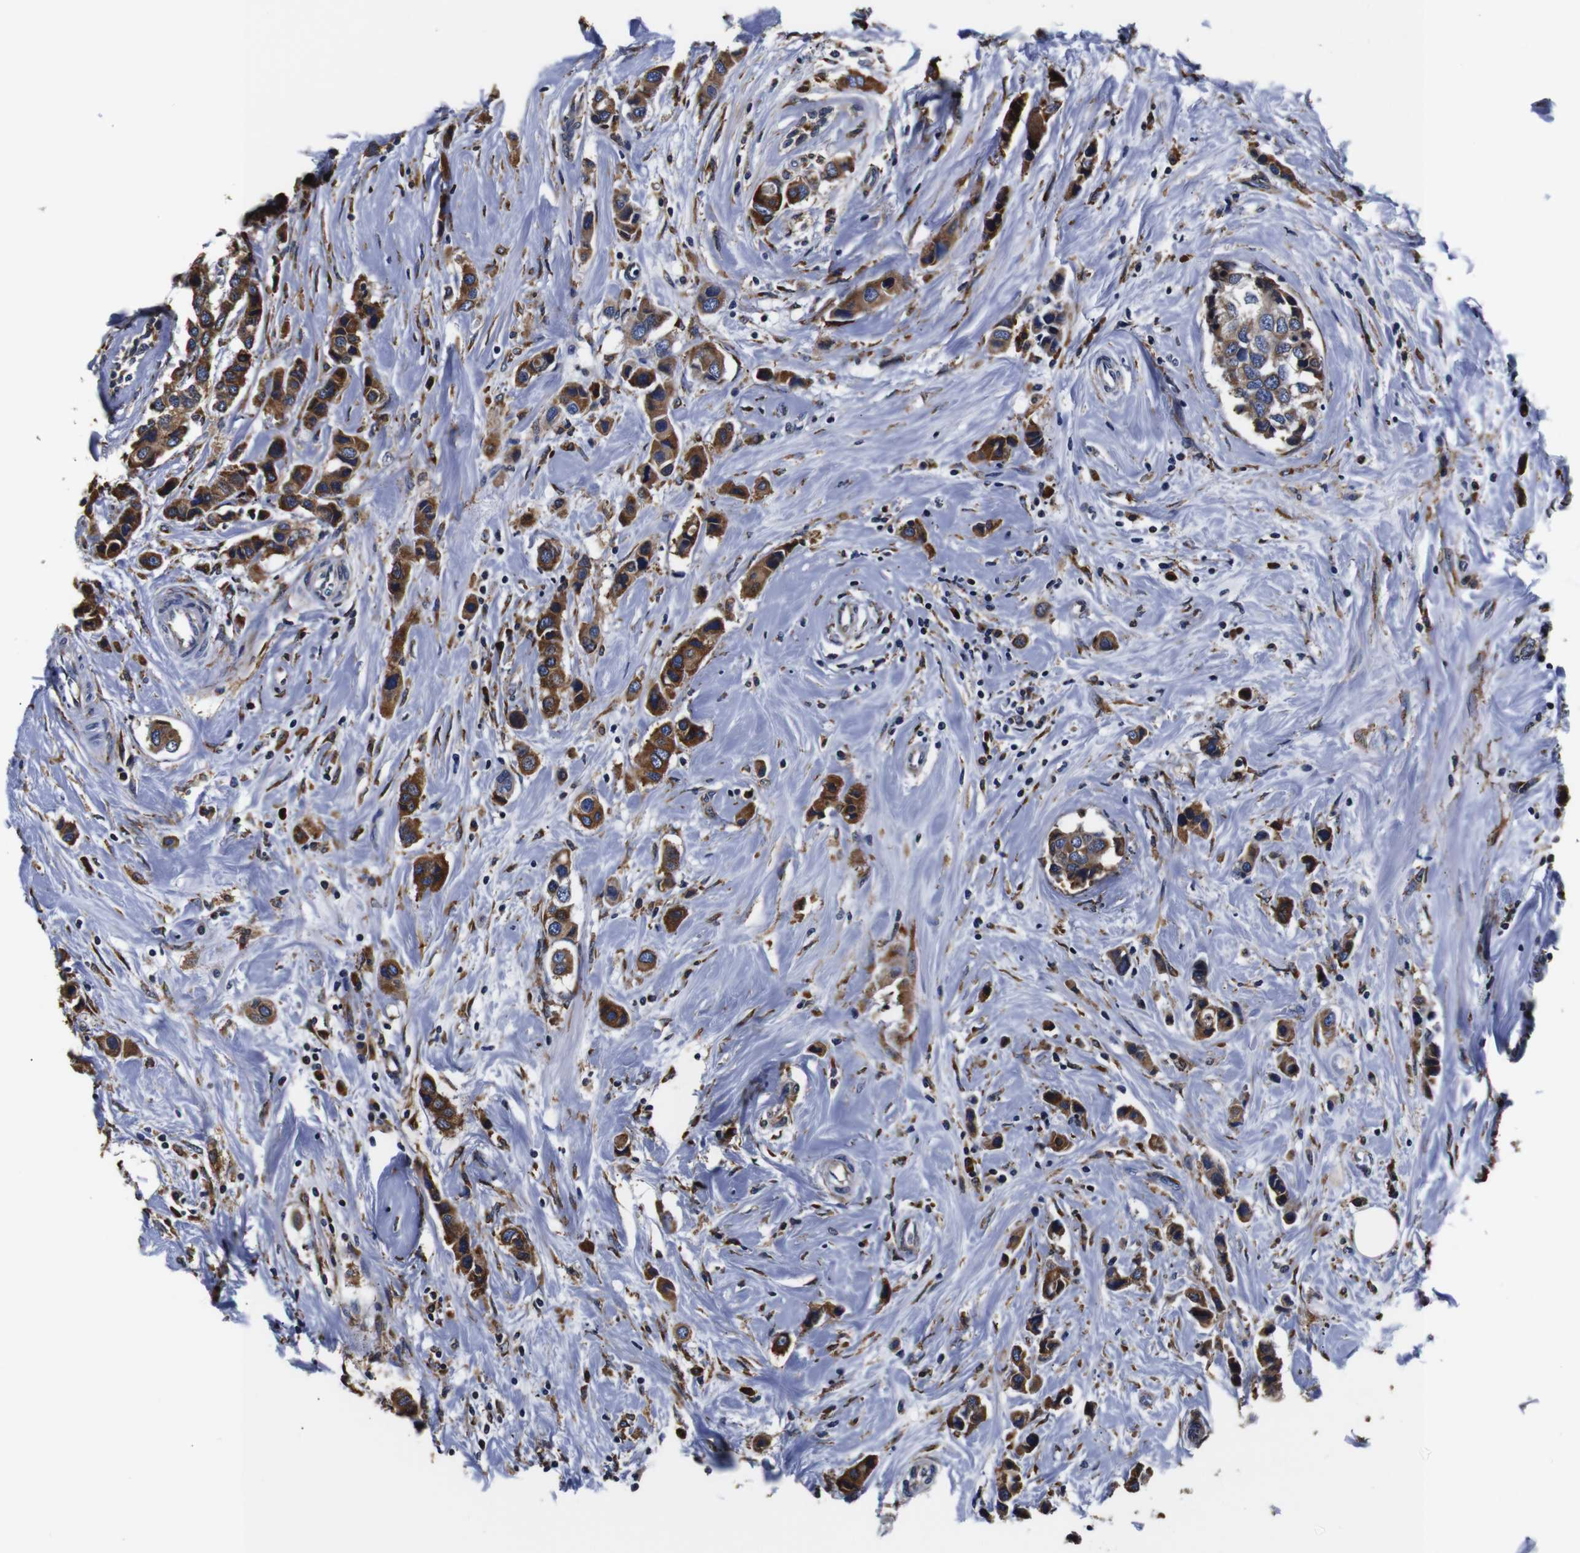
{"staining": {"intensity": "strong", "quantity": ">75%", "location": "cytoplasmic/membranous"}, "tissue": "breast cancer", "cell_type": "Tumor cells", "image_type": "cancer", "snomed": [{"axis": "morphology", "description": "Normal tissue, NOS"}, {"axis": "morphology", "description": "Duct carcinoma"}, {"axis": "topography", "description": "Breast"}], "caption": "Breast cancer (intraductal carcinoma) stained with a protein marker reveals strong staining in tumor cells.", "gene": "PPIB", "patient": {"sex": "female", "age": 50}}